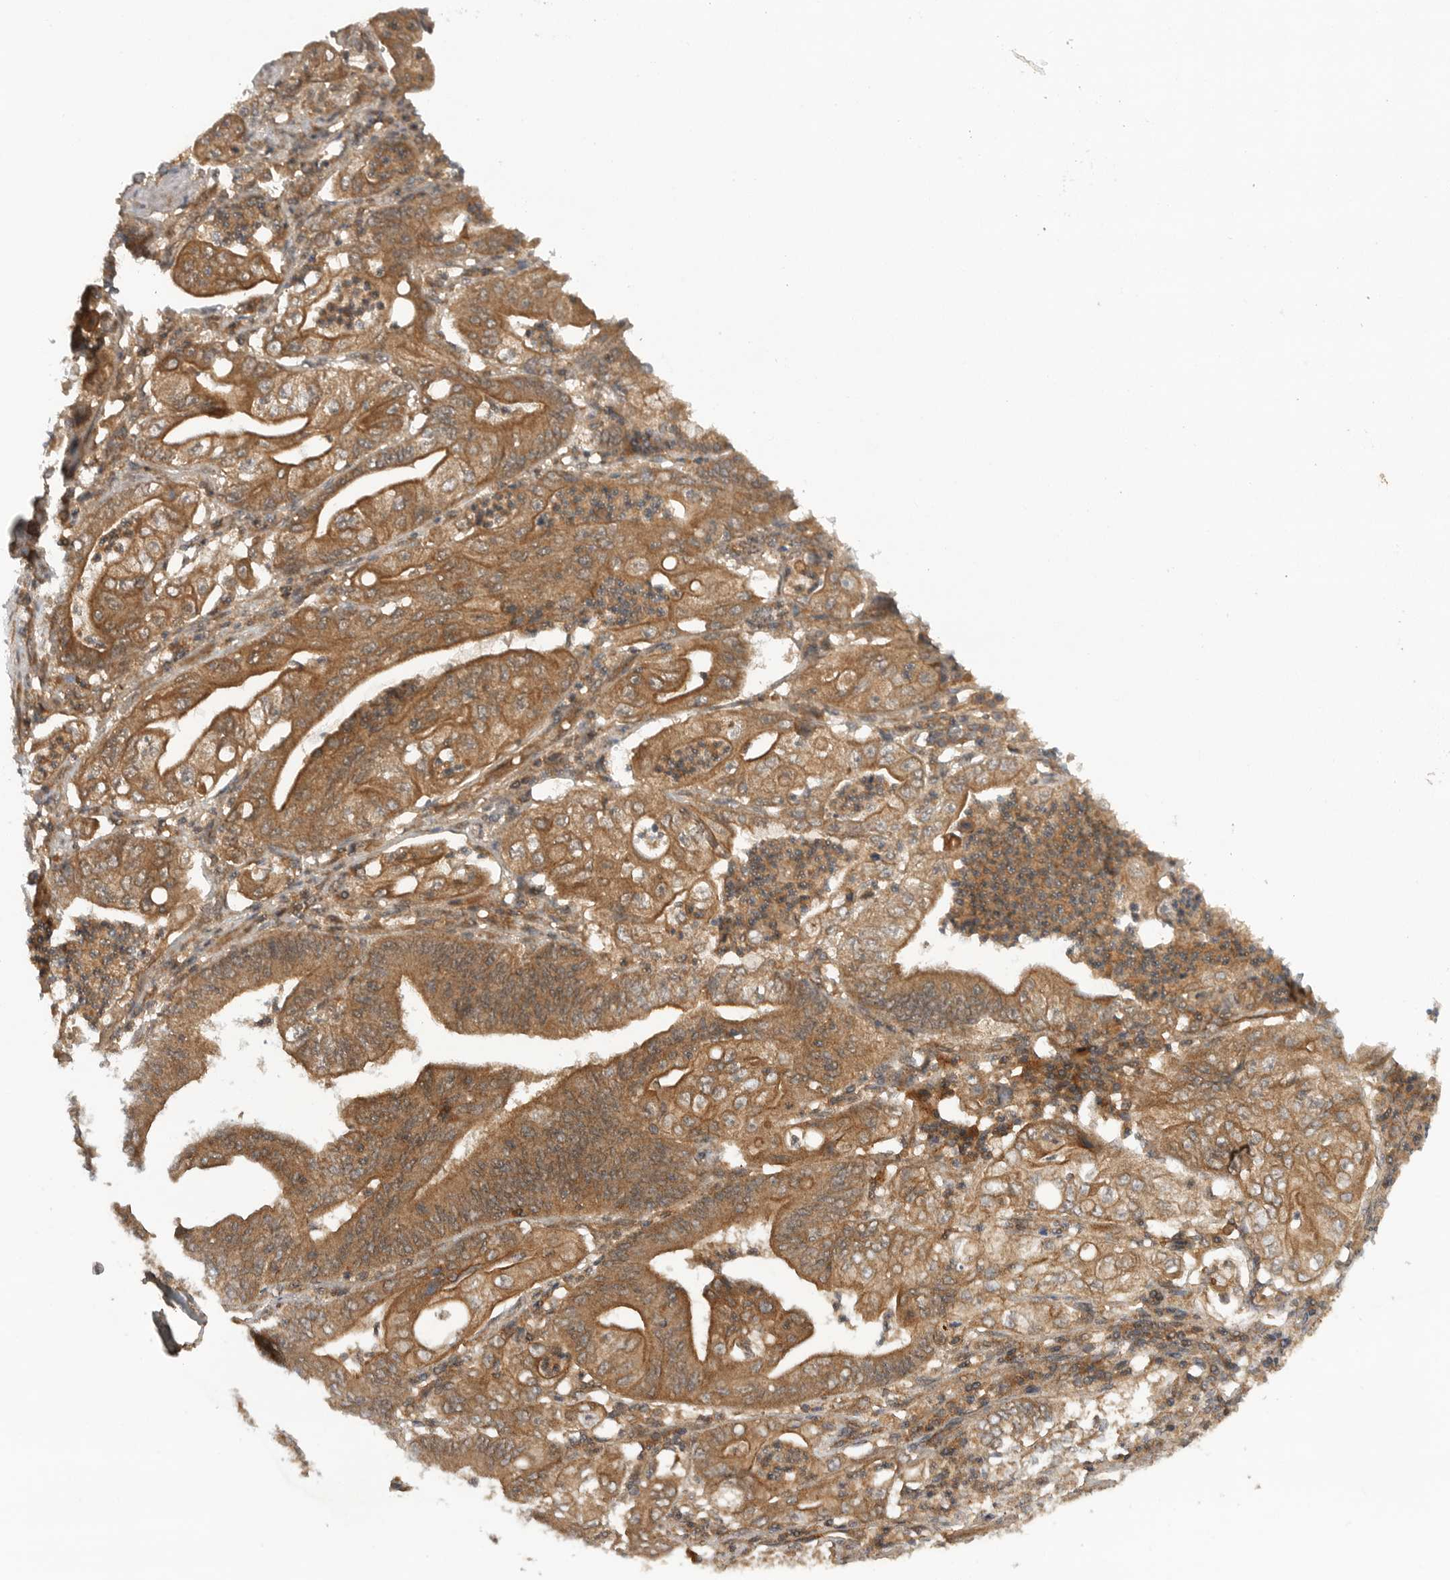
{"staining": {"intensity": "moderate", "quantity": ">75%", "location": "cytoplasmic/membranous"}, "tissue": "stomach cancer", "cell_type": "Tumor cells", "image_type": "cancer", "snomed": [{"axis": "morphology", "description": "Adenocarcinoma, NOS"}, {"axis": "topography", "description": "Stomach"}], "caption": "Immunohistochemical staining of human stomach adenocarcinoma displays medium levels of moderate cytoplasmic/membranous expression in approximately >75% of tumor cells. (DAB (3,3'-diaminobenzidine) IHC with brightfield microscopy, high magnification).", "gene": "PRDX4", "patient": {"sex": "female", "age": 73}}